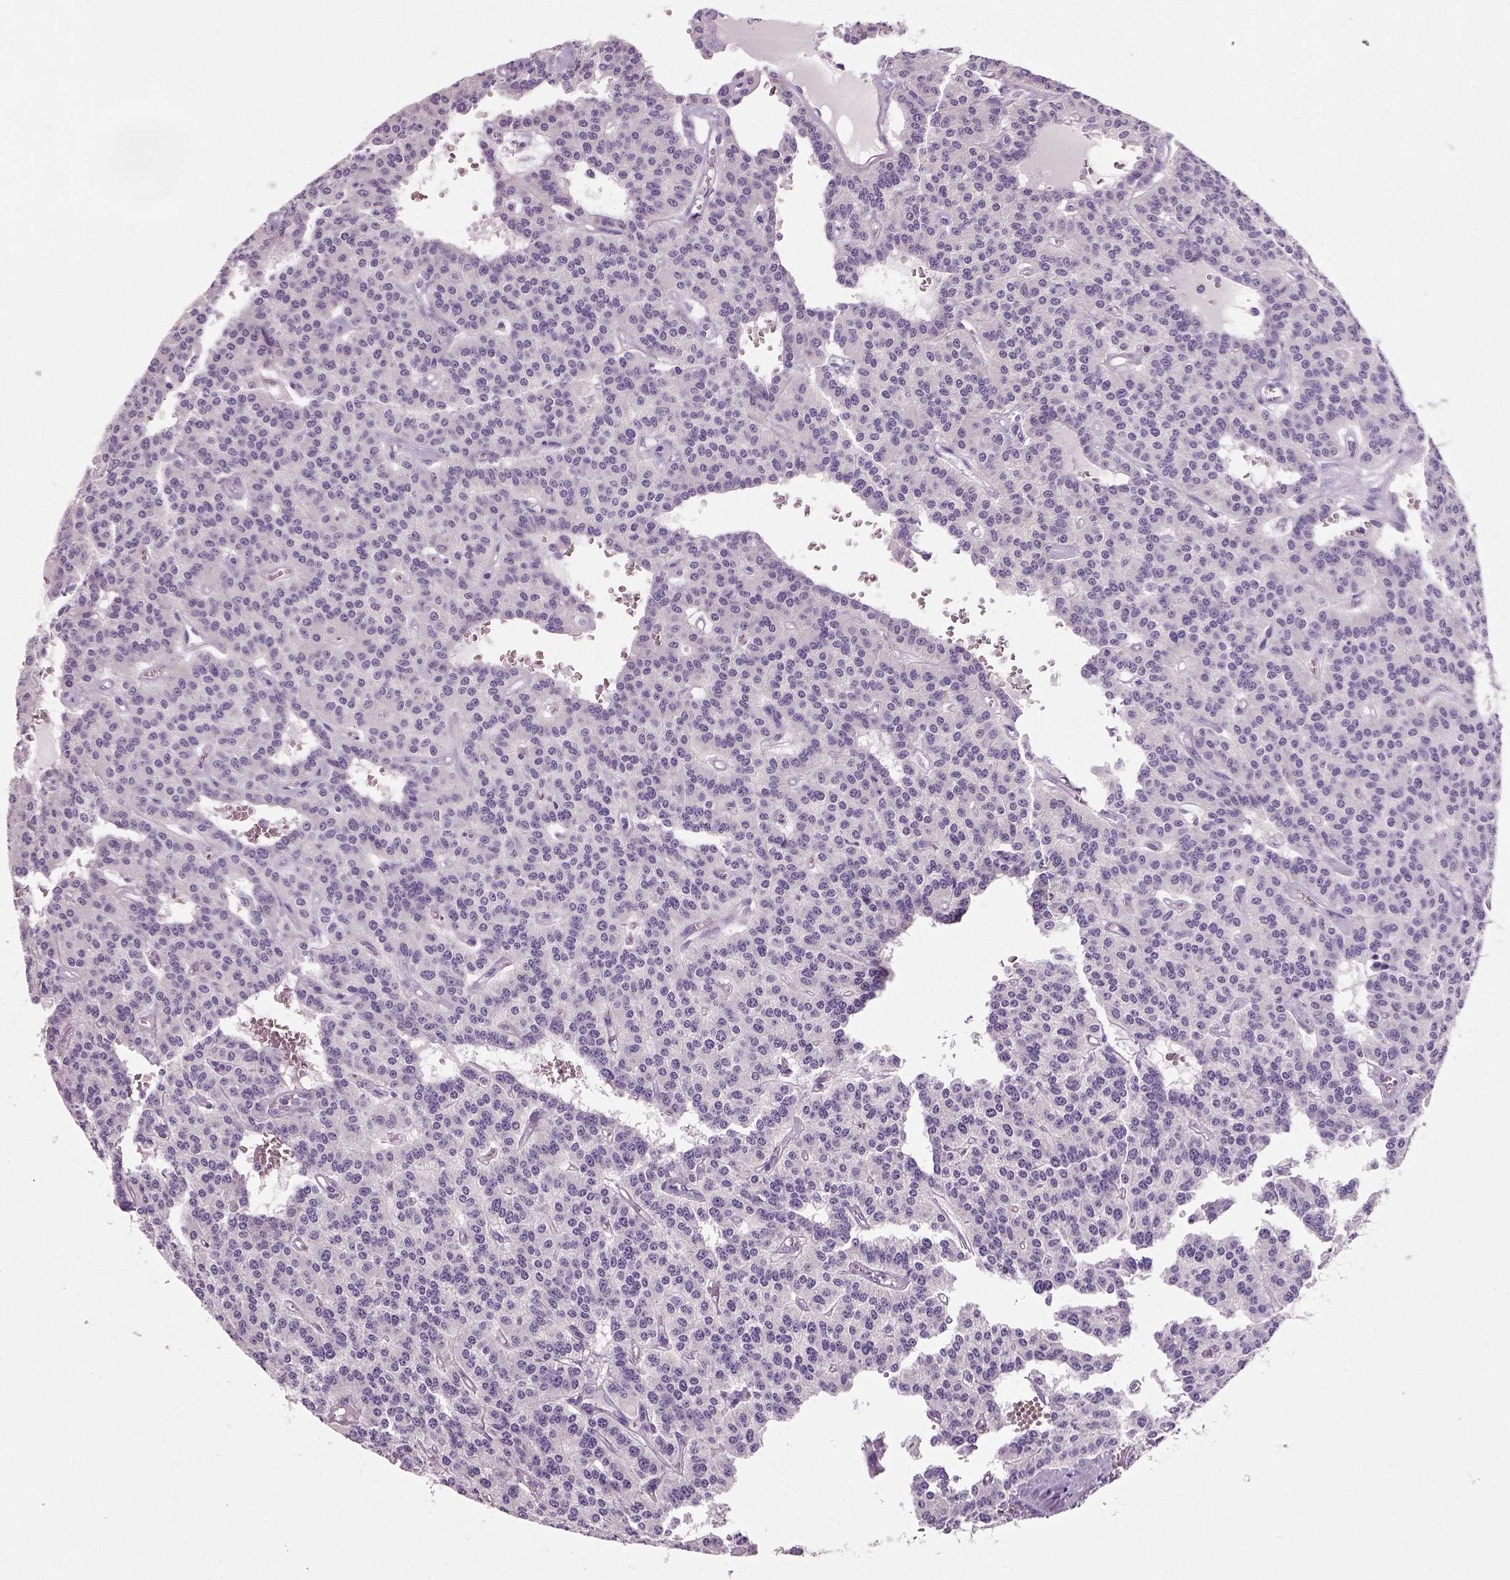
{"staining": {"intensity": "negative", "quantity": "none", "location": "none"}, "tissue": "carcinoid", "cell_type": "Tumor cells", "image_type": "cancer", "snomed": [{"axis": "morphology", "description": "Carcinoid, malignant, NOS"}, {"axis": "topography", "description": "Lung"}], "caption": "Immunohistochemistry photomicrograph of malignant carcinoid stained for a protein (brown), which displays no positivity in tumor cells.", "gene": "NECAB2", "patient": {"sex": "female", "age": 71}}